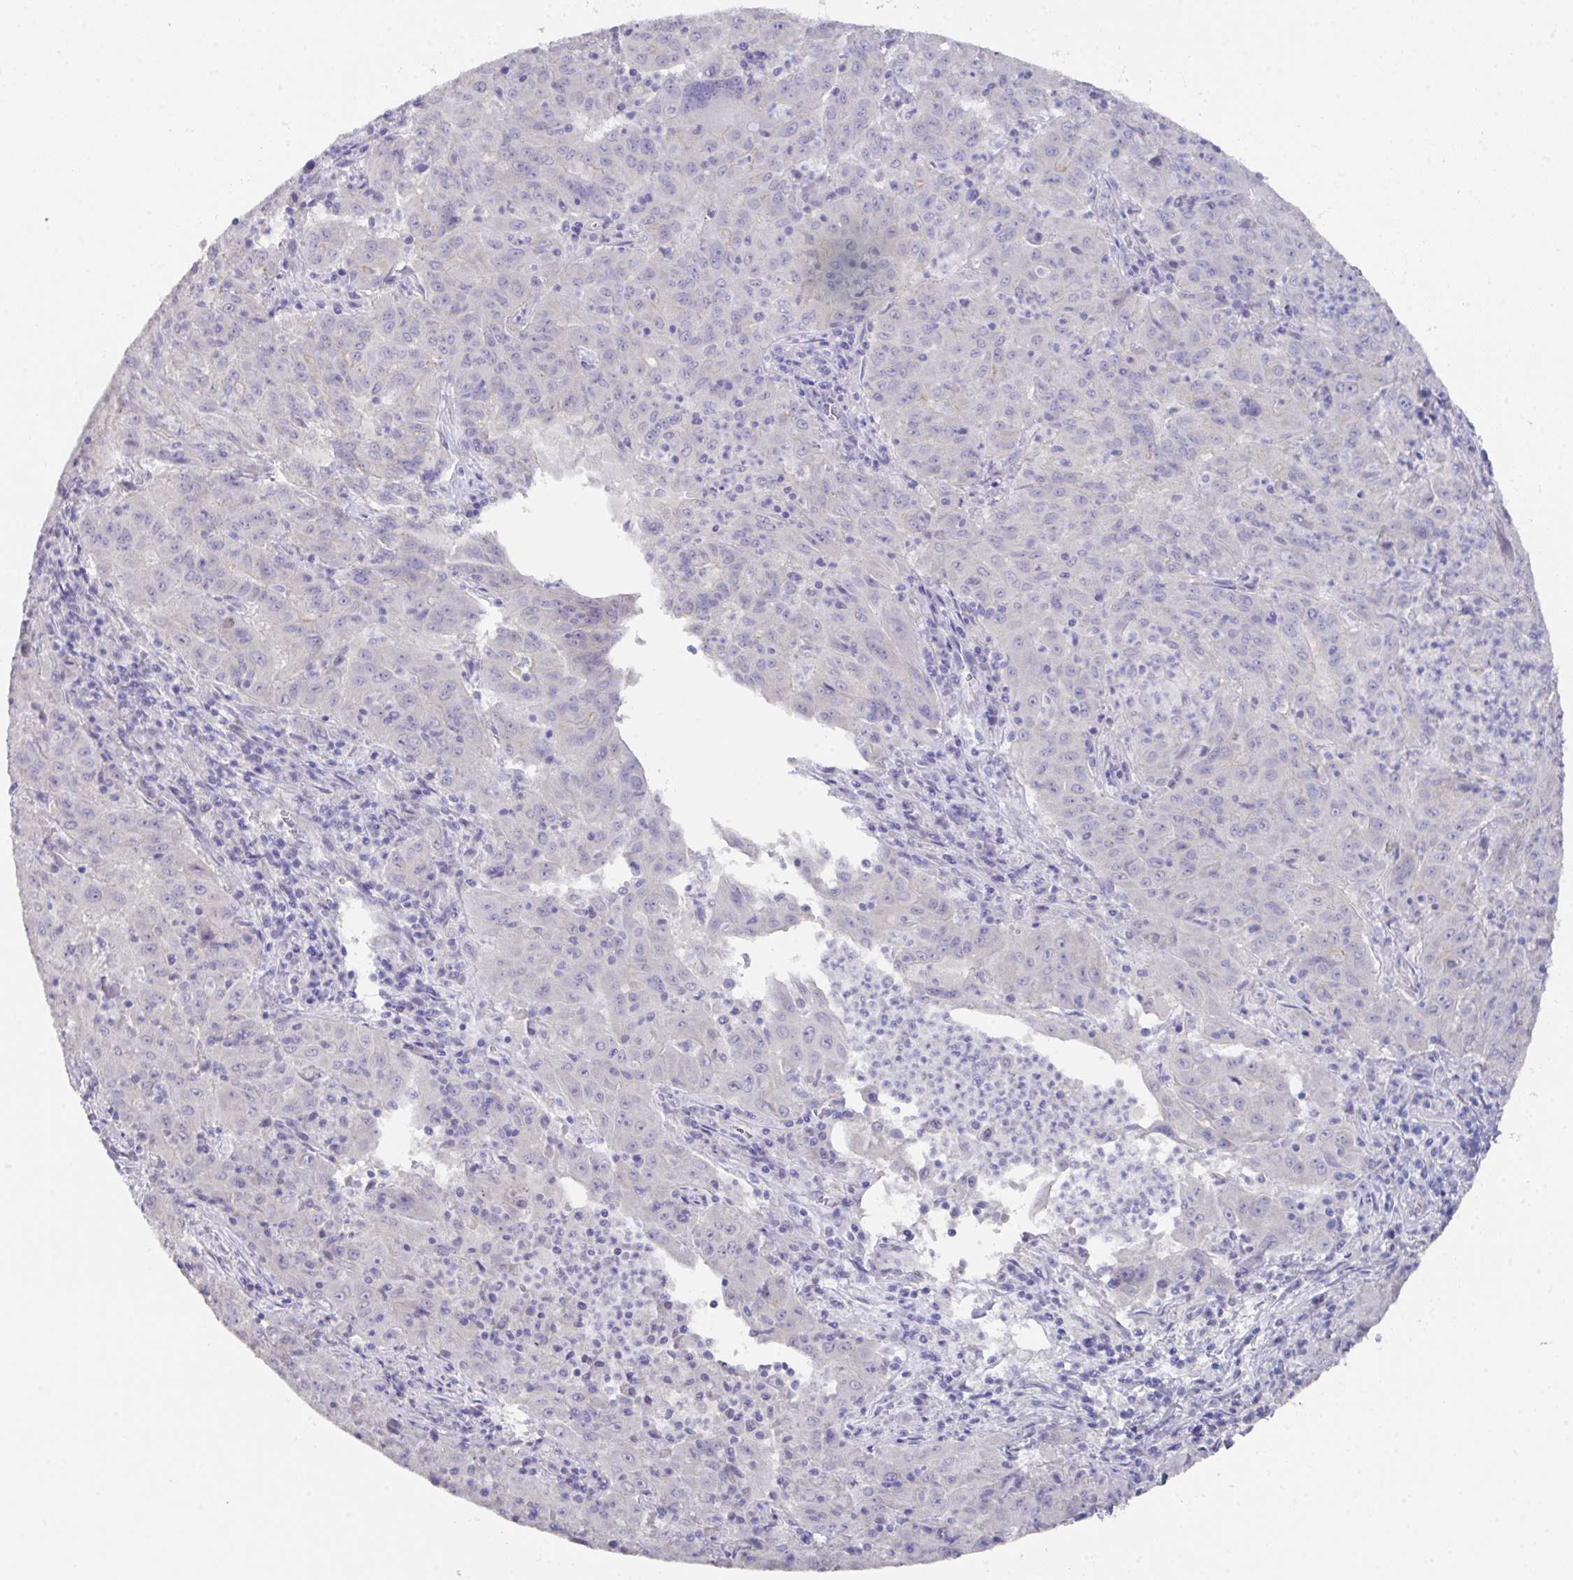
{"staining": {"intensity": "negative", "quantity": "none", "location": "none"}, "tissue": "pancreatic cancer", "cell_type": "Tumor cells", "image_type": "cancer", "snomed": [{"axis": "morphology", "description": "Adenocarcinoma, NOS"}, {"axis": "topography", "description": "Pancreas"}], "caption": "A high-resolution histopathology image shows immunohistochemistry staining of pancreatic cancer (adenocarcinoma), which shows no significant positivity in tumor cells.", "gene": "DAZL", "patient": {"sex": "male", "age": 63}}